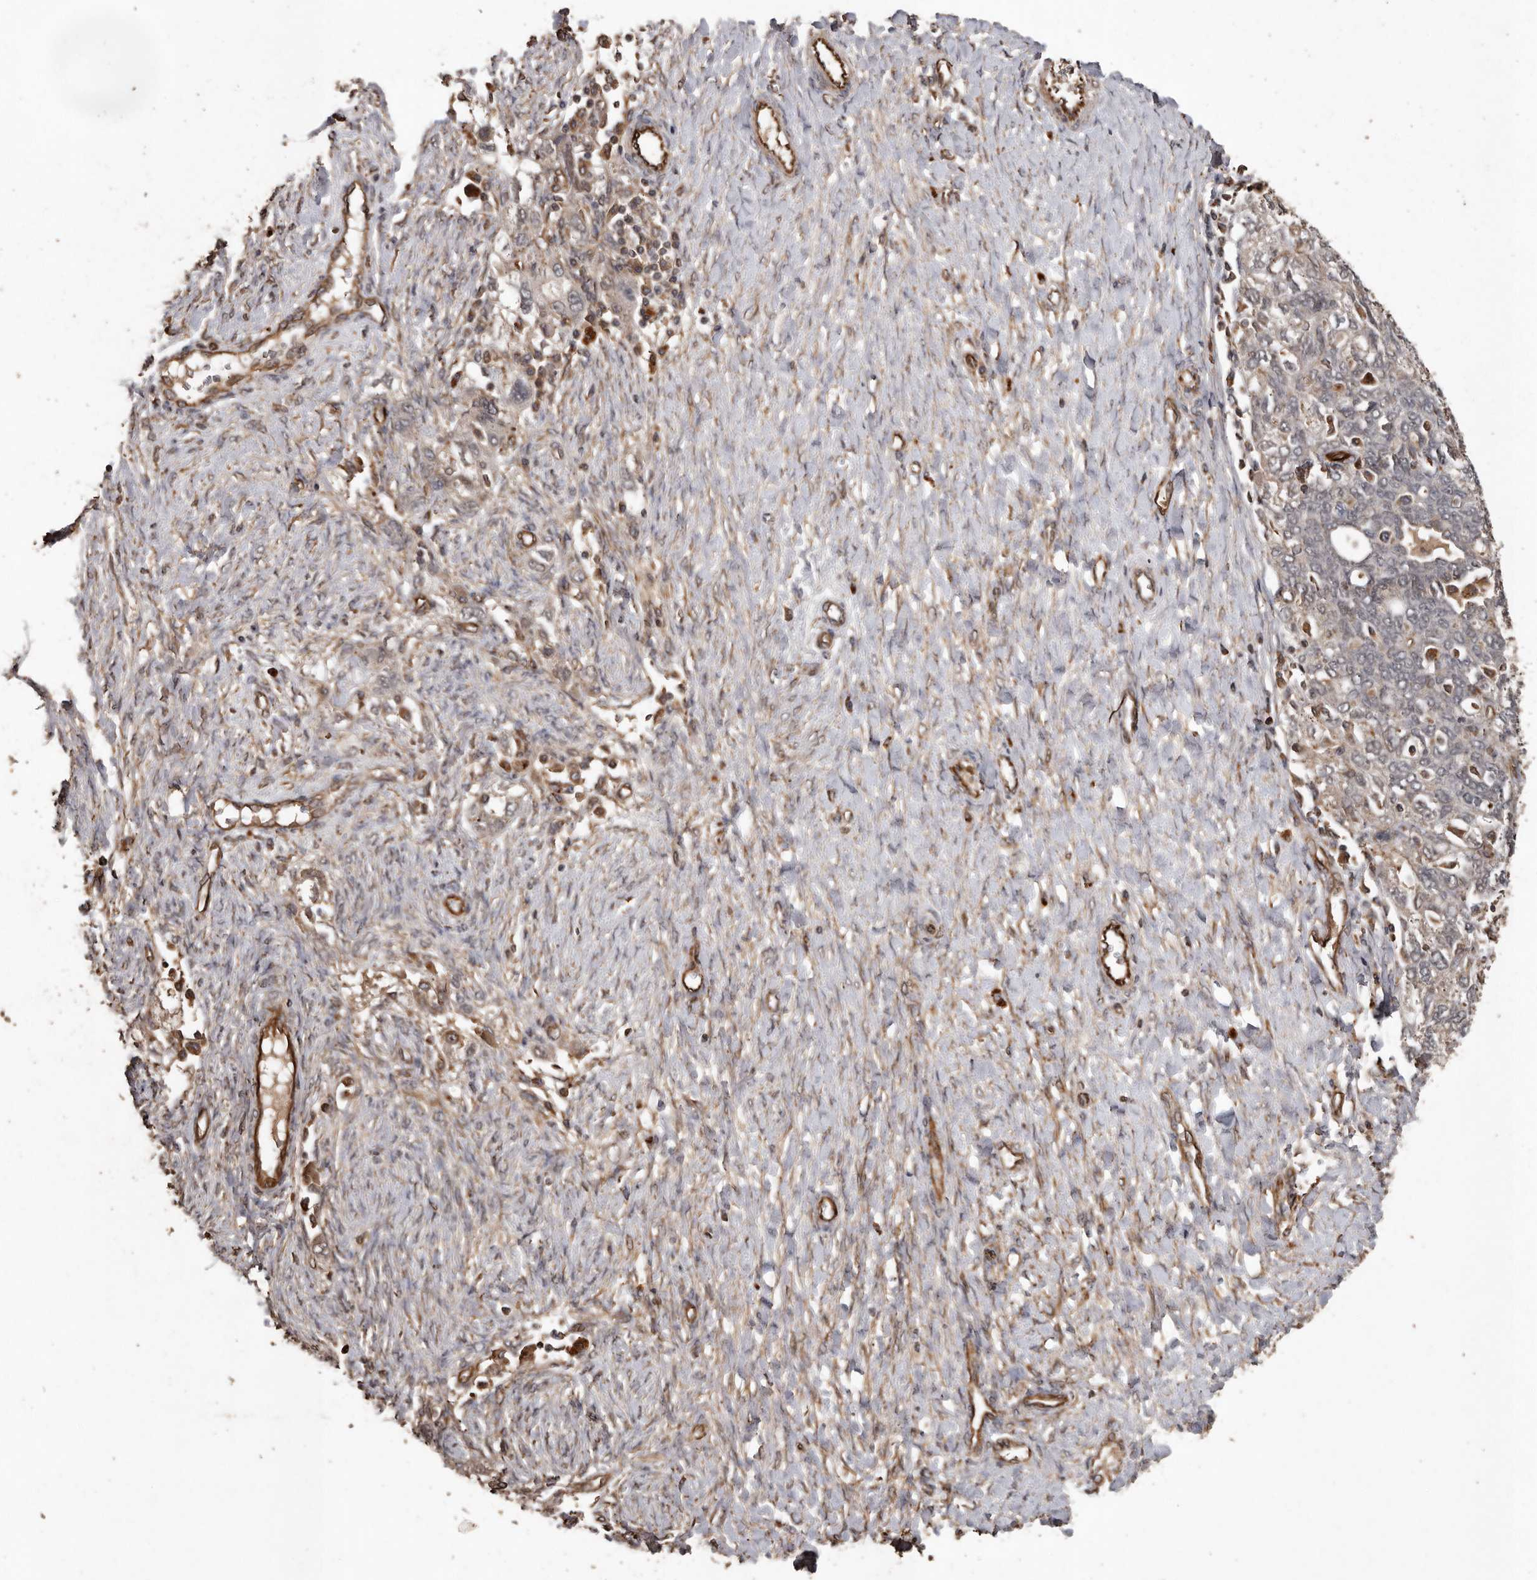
{"staining": {"intensity": "weak", "quantity": "<25%", "location": "cytoplasmic/membranous"}, "tissue": "ovarian cancer", "cell_type": "Tumor cells", "image_type": "cancer", "snomed": [{"axis": "morphology", "description": "Carcinoma, NOS"}, {"axis": "morphology", "description": "Cystadenocarcinoma, serous, NOS"}, {"axis": "topography", "description": "Ovary"}], "caption": "Micrograph shows no protein expression in tumor cells of ovarian carcinoma tissue. (Immunohistochemistry (ihc), brightfield microscopy, high magnification).", "gene": "BRAT1", "patient": {"sex": "female", "age": 69}}